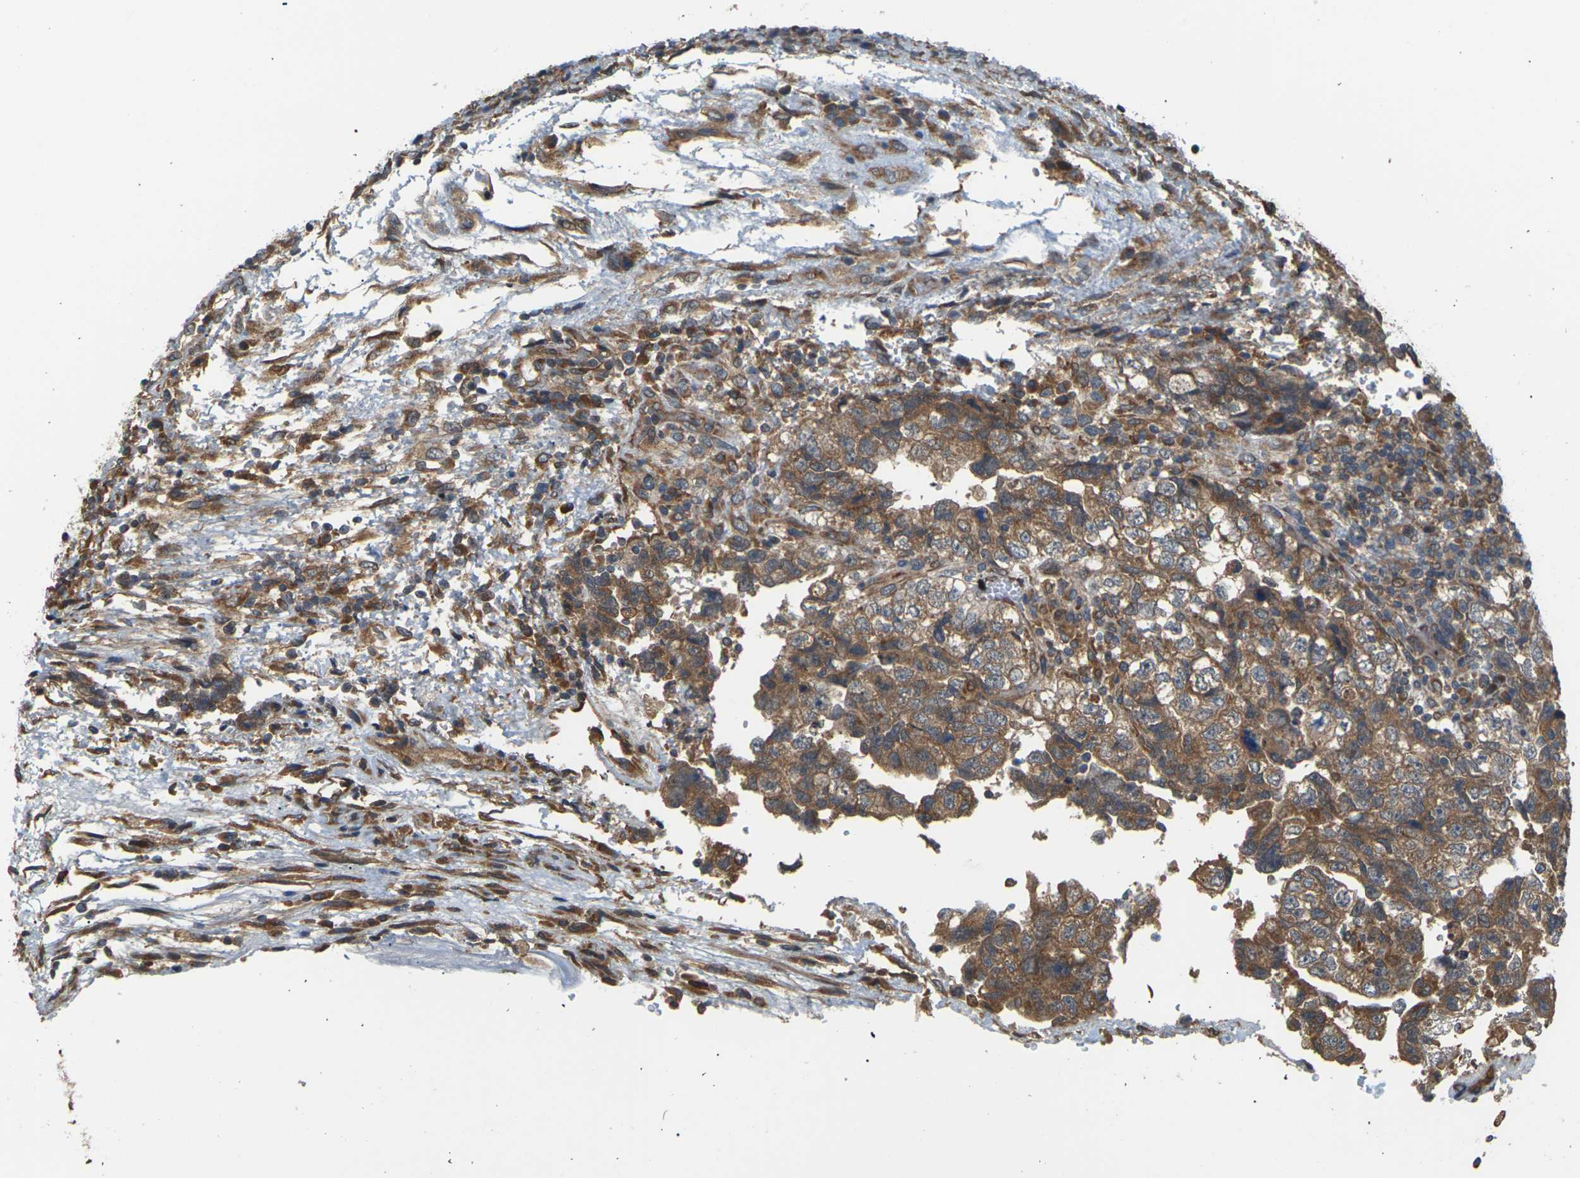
{"staining": {"intensity": "moderate", "quantity": ">75%", "location": "cytoplasmic/membranous"}, "tissue": "testis cancer", "cell_type": "Tumor cells", "image_type": "cancer", "snomed": [{"axis": "morphology", "description": "Carcinoma, Embryonal, NOS"}, {"axis": "topography", "description": "Testis"}], "caption": "This image reveals IHC staining of human embryonal carcinoma (testis), with medium moderate cytoplasmic/membranous positivity in approximately >75% of tumor cells.", "gene": "NRAS", "patient": {"sex": "male", "age": 36}}